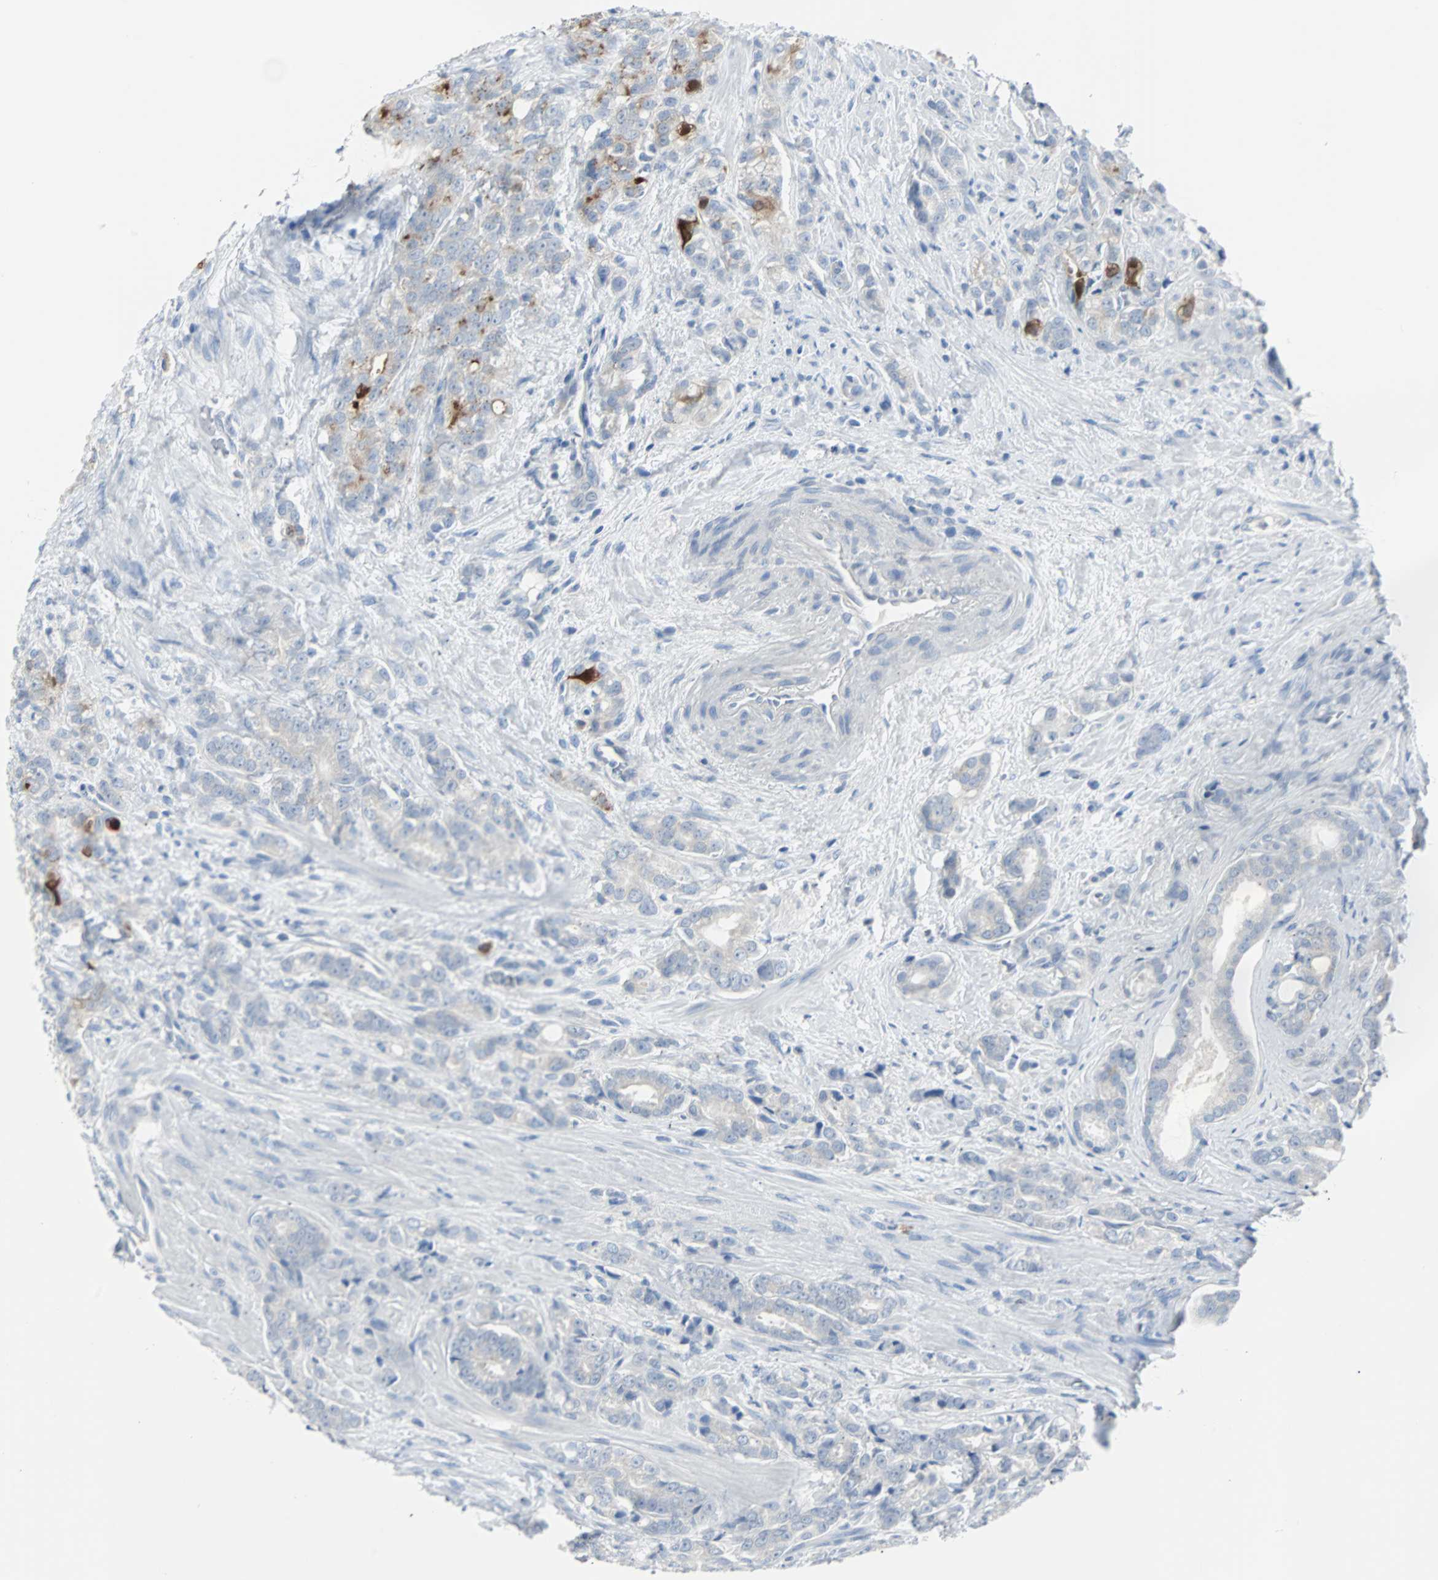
{"staining": {"intensity": "moderate", "quantity": "<25%", "location": "cytoplasmic/membranous"}, "tissue": "prostate cancer", "cell_type": "Tumor cells", "image_type": "cancer", "snomed": [{"axis": "morphology", "description": "Adenocarcinoma, Low grade"}, {"axis": "topography", "description": "Prostate"}], "caption": "Immunohistochemical staining of prostate adenocarcinoma (low-grade) shows moderate cytoplasmic/membranous protein positivity in approximately <25% of tumor cells.", "gene": "RASA1", "patient": {"sex": "male", "age": 58}}